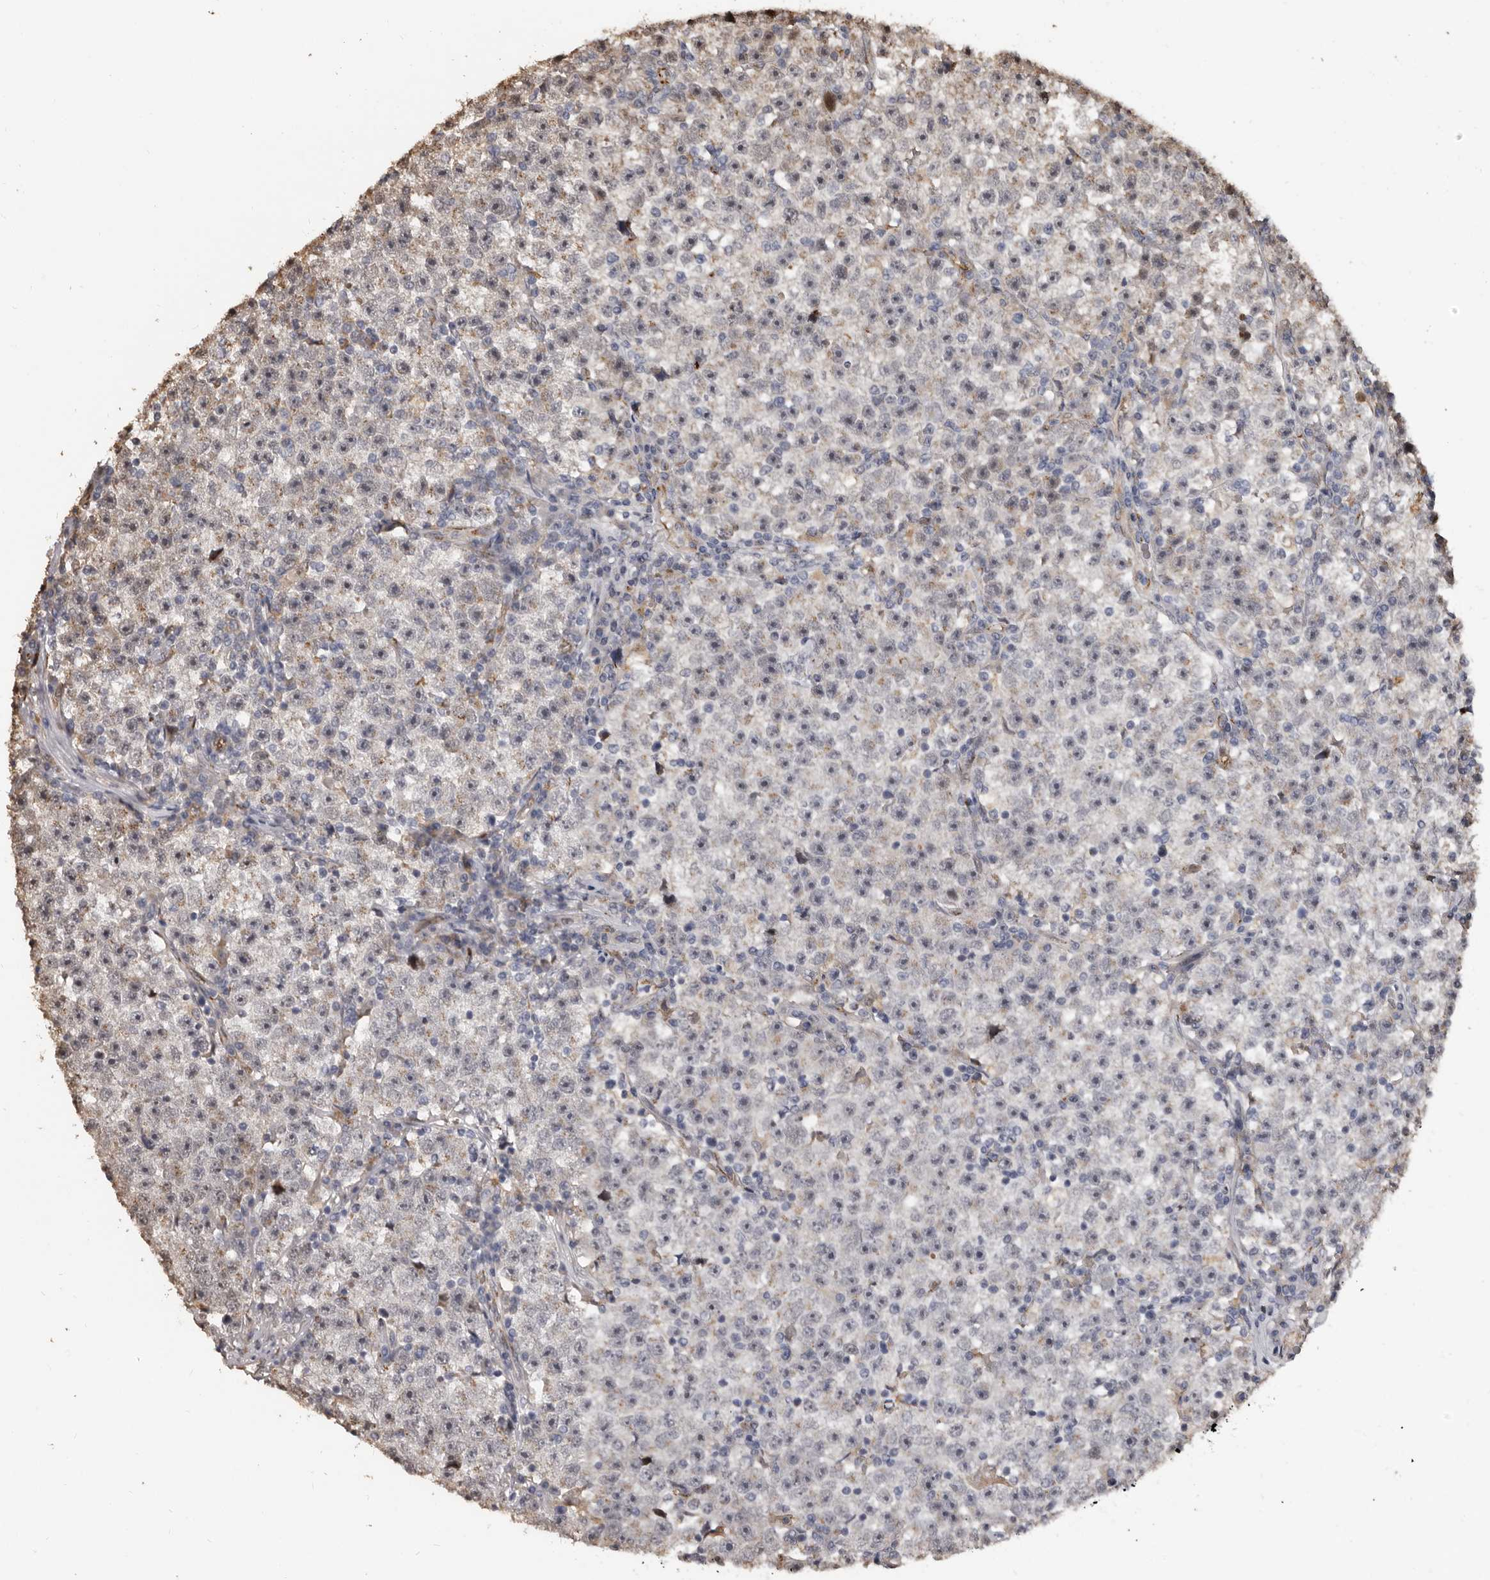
{"staining": {"intensity": "negative", "quantity": "none", "location": "none"}, "tissue": "testis cancer", "cell_type": "Tumor cells", "image_type": "cancer", "snomed": [{"axis": "morphology", "description": "Seminoma, NOS"}, {"axis": "topography", "description": "Testis"}], "caption": "Testis cancer (seminoma) stained for a protein using immunohistochemistry (IHC) exhibits no positivity tumor cells.", "gene": "ENTREP1", "patient": {"sex": "male", "age": 22}}